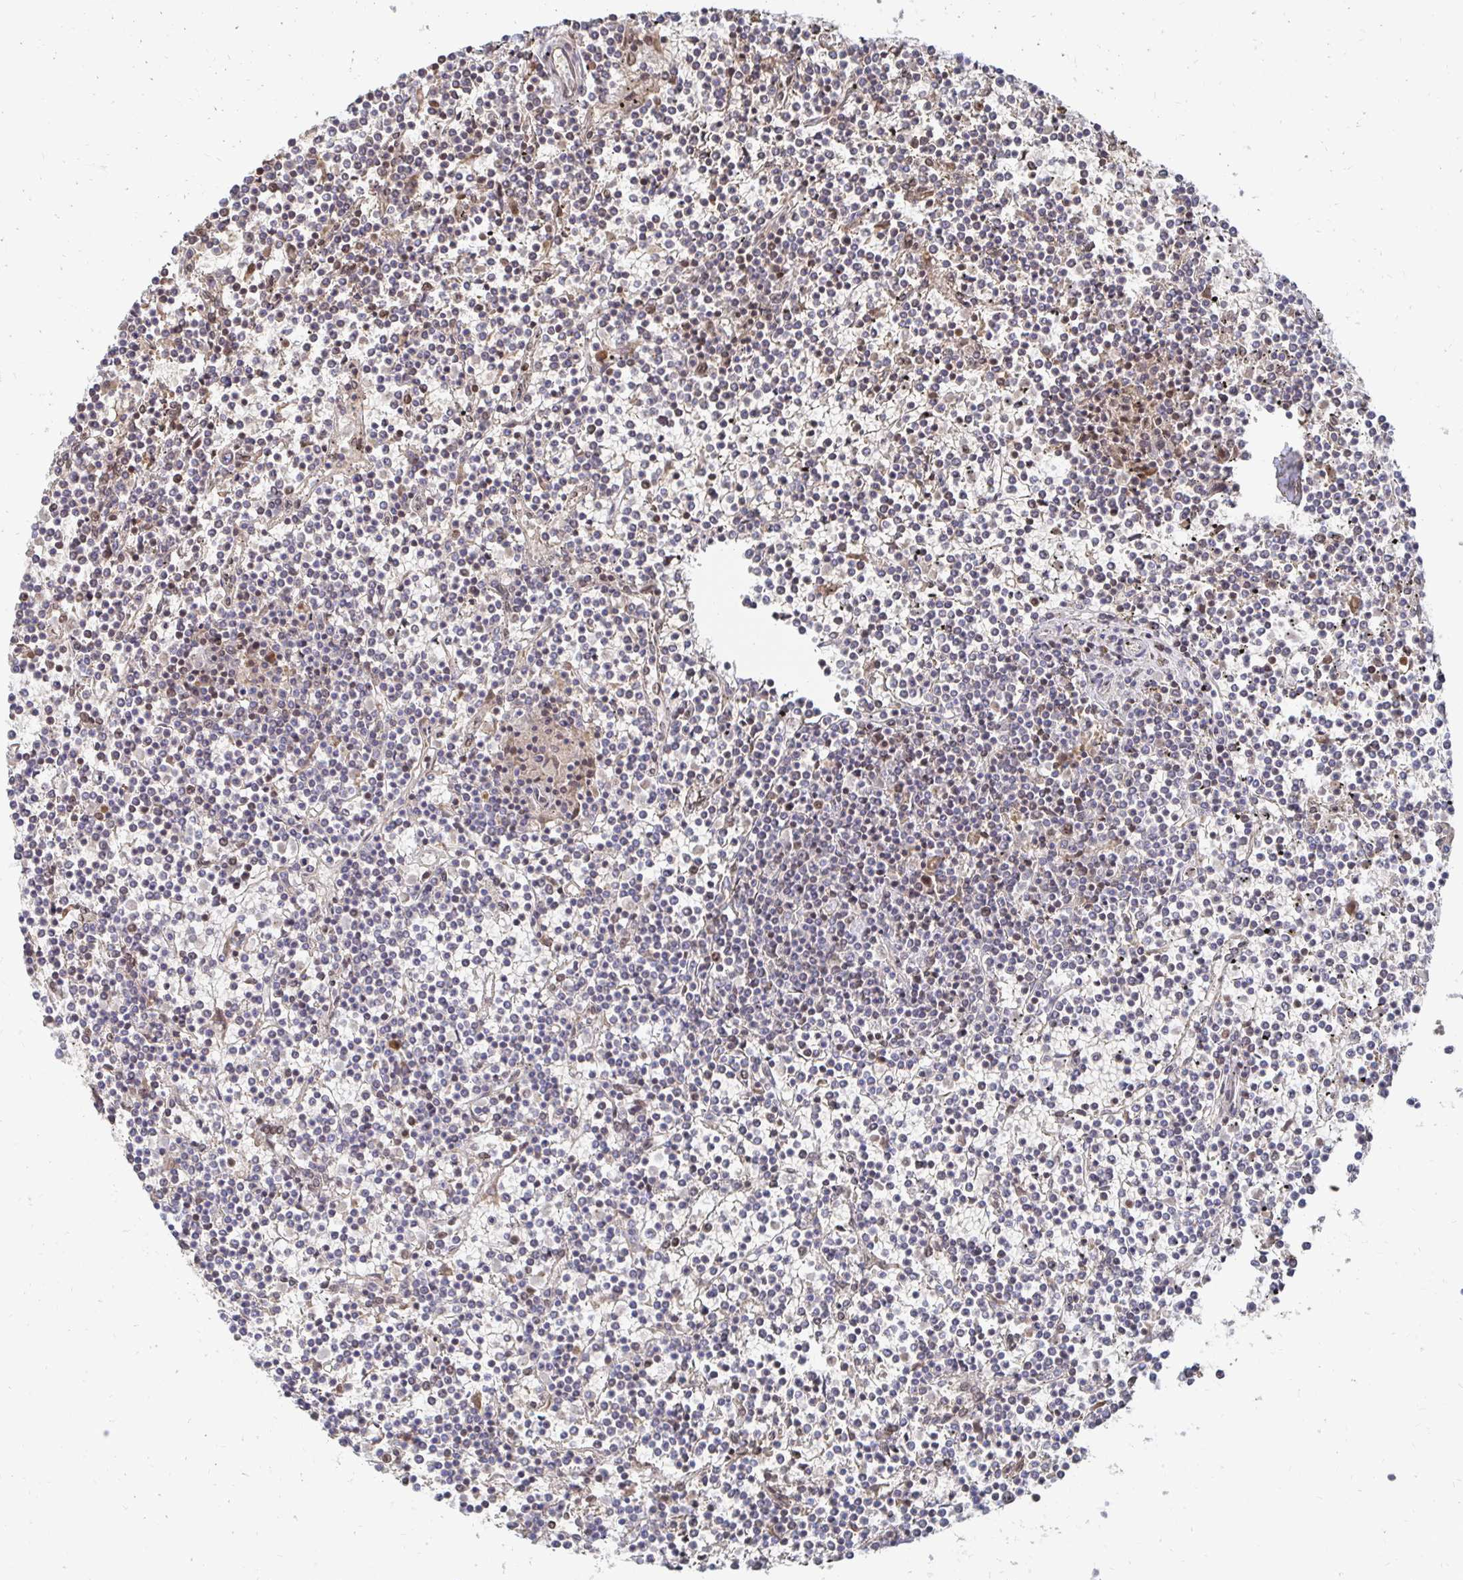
{"staining": {"intensity": "moderate", "quantity": "<25%", "location": "nuclear"}, "tissue": "lymphoma", "cell_type": "Tumor cells", "image_type": "cancer", "snomed": [{"axis": "morphology", "description": "Malignant lymphoma, non-Hodgkin's type, Low grade"}, {"axis": "topography", "description": "Spleen"}], "caption": "There is low levels of moderate nuclear positivity in tumor cells of lymphoma, as demonstrated by immunohistochemical staining (brown color).", "gene": "GTF3C6", "patient": {"sex": "female", "age": 19}}